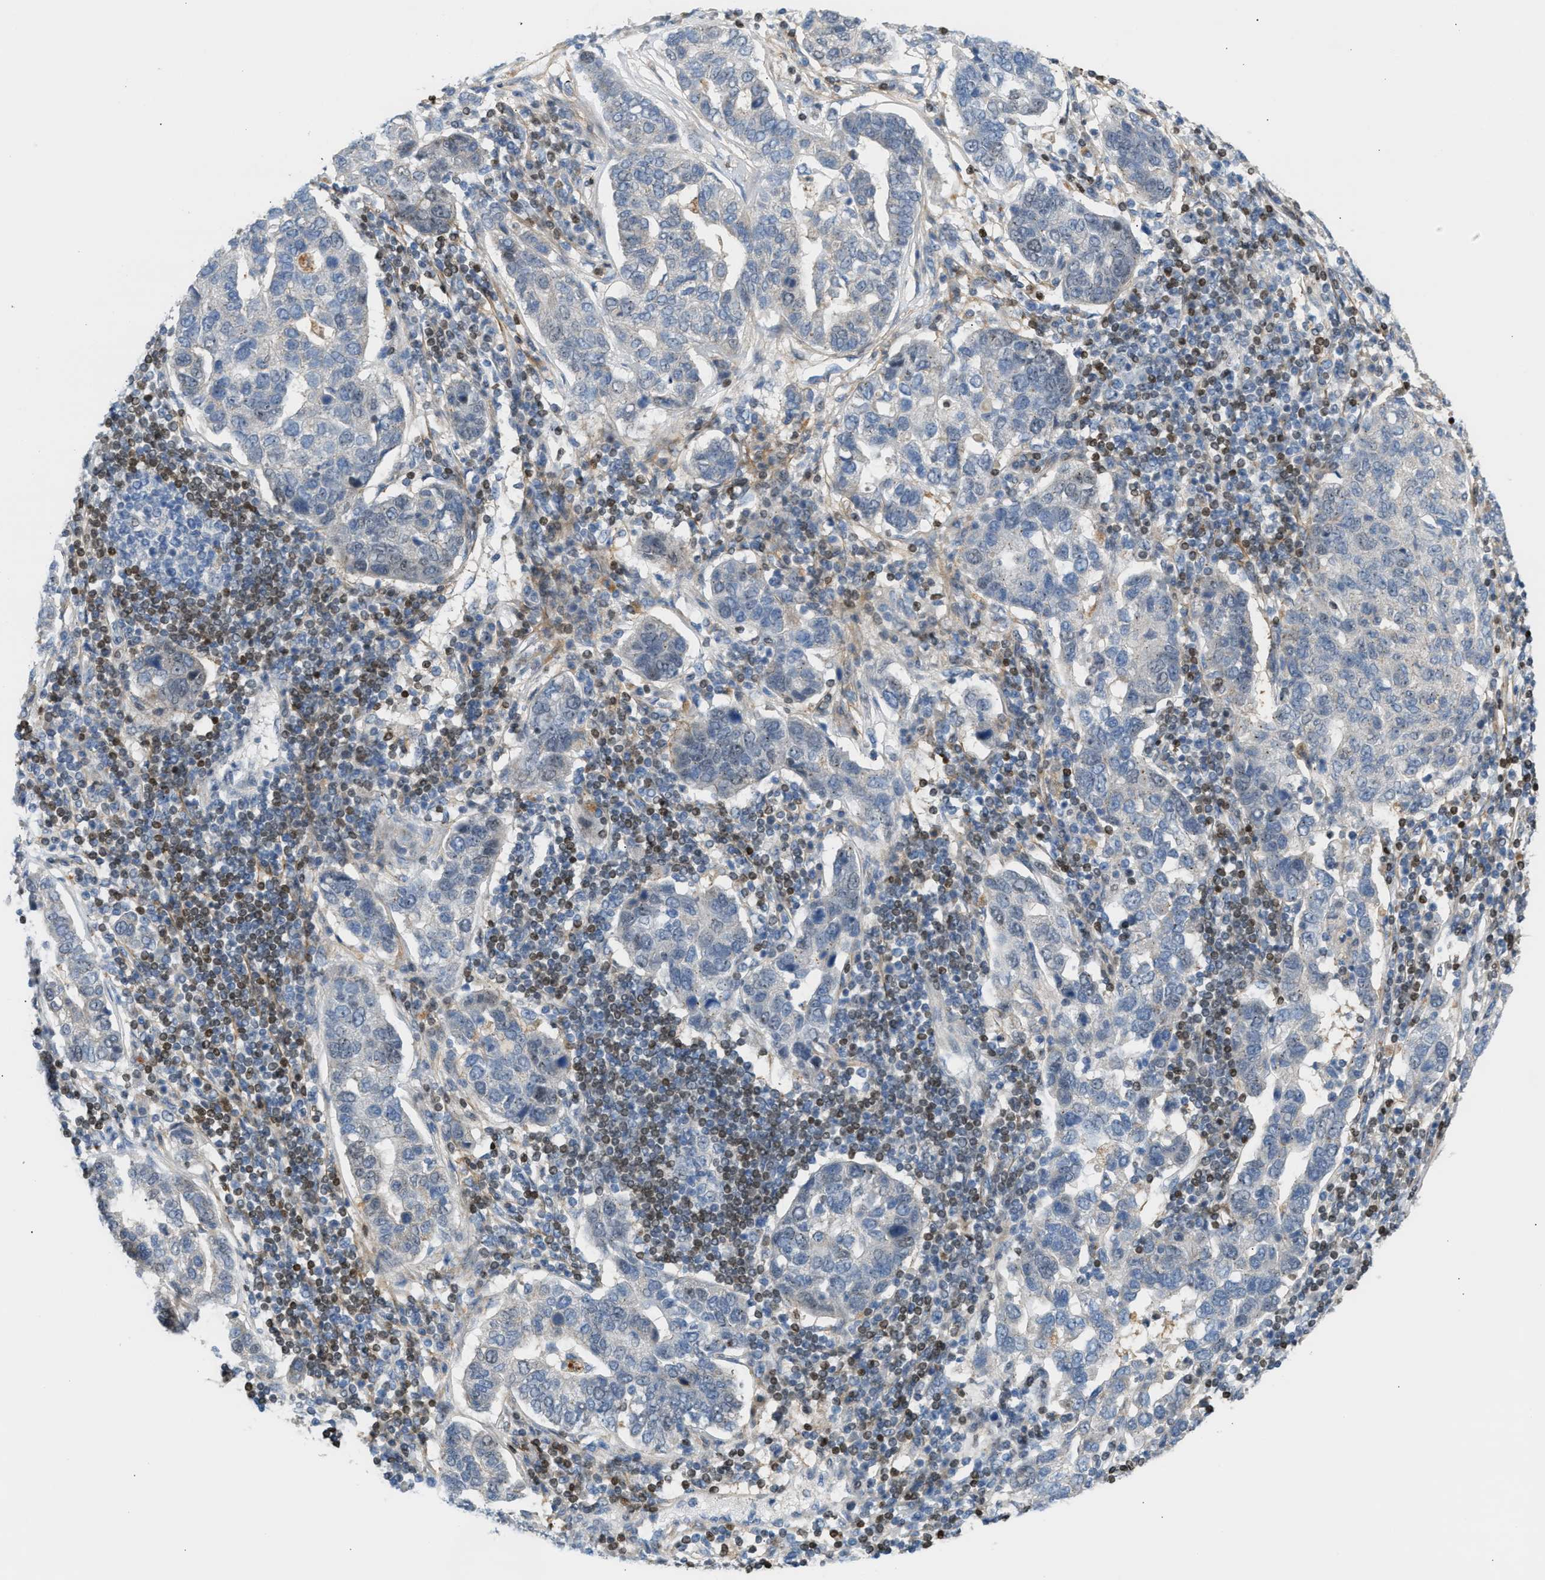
{"staining": {"intensity": "negative", "quantity": "none", "location": "none"}, "tissue": "pancreatic cancer", "cell_type": "Tumor cells", "image_type": "cancer", "snomed": [{"axis": "morphology", "description": "Adenocarcinoma, NOS"}, {"axis": "topography", "description": "Pancreas"}], "caption": "Micrograph shows no protein expression in tumor cells of adenocarcinoma (pancreatic) tissue. (DAB IHC with hematoxylin counter stain).", "gene": "NPS", "patient": {"sex": "female", "age": 61}}